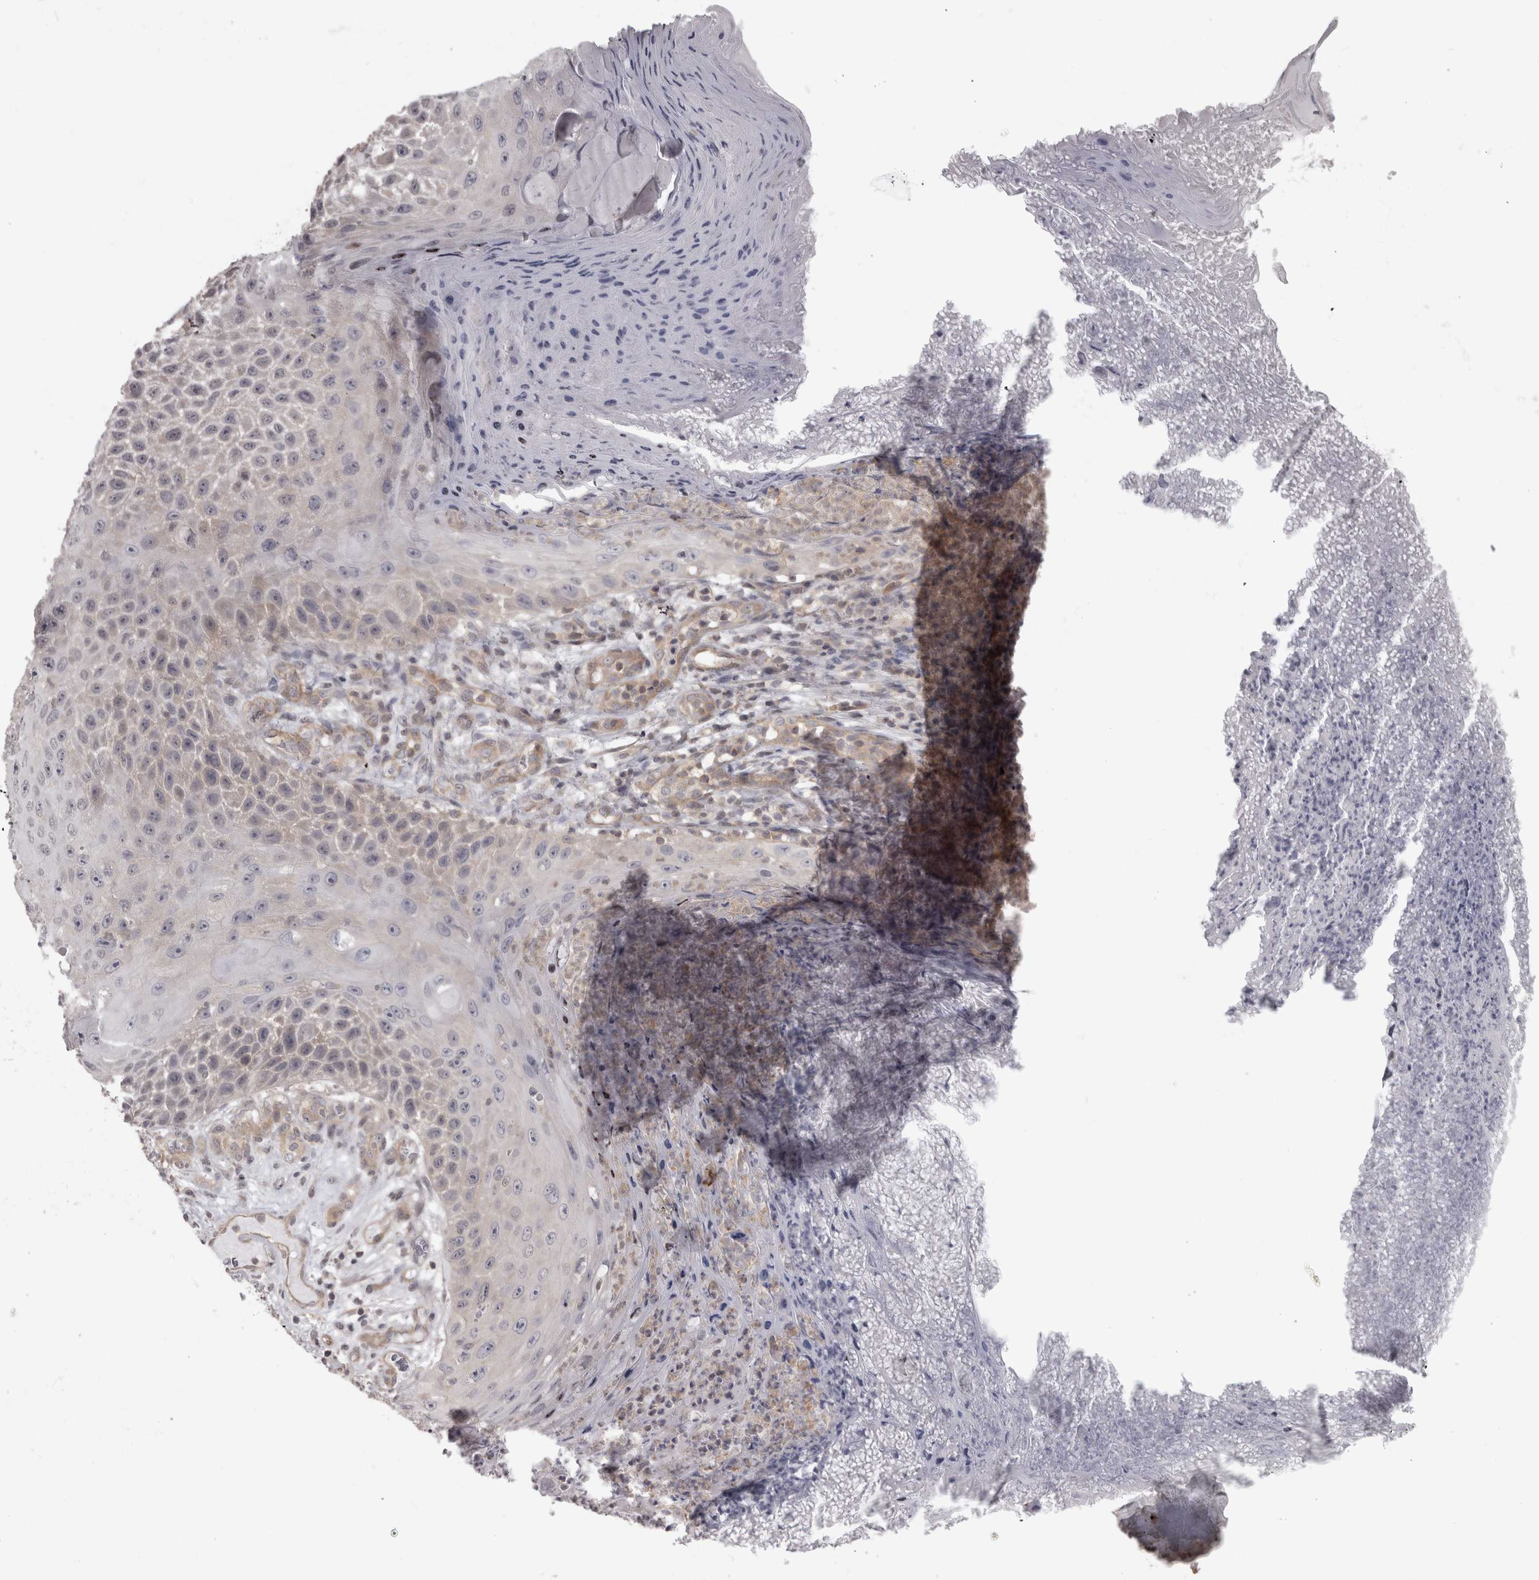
{"staining": {"intensity": "negative", "quantity": "none", "location": "none"}, "tissue": "skin cancer", "cell_type": "Tumor cells", "image_type": "cancer", "snomed": [{"axis": "morphology", "description": "Squamous cell carcinoma, NOS"}, {"axis": "topography", "description": "Skin"}], "caption": "Skin cancer stained for a protein using immunohistochemistry (IHC) exhibits no staining tumor cells.", "gene": "PPP1R12B", "patient": {"sex": "female", "age": 88}}